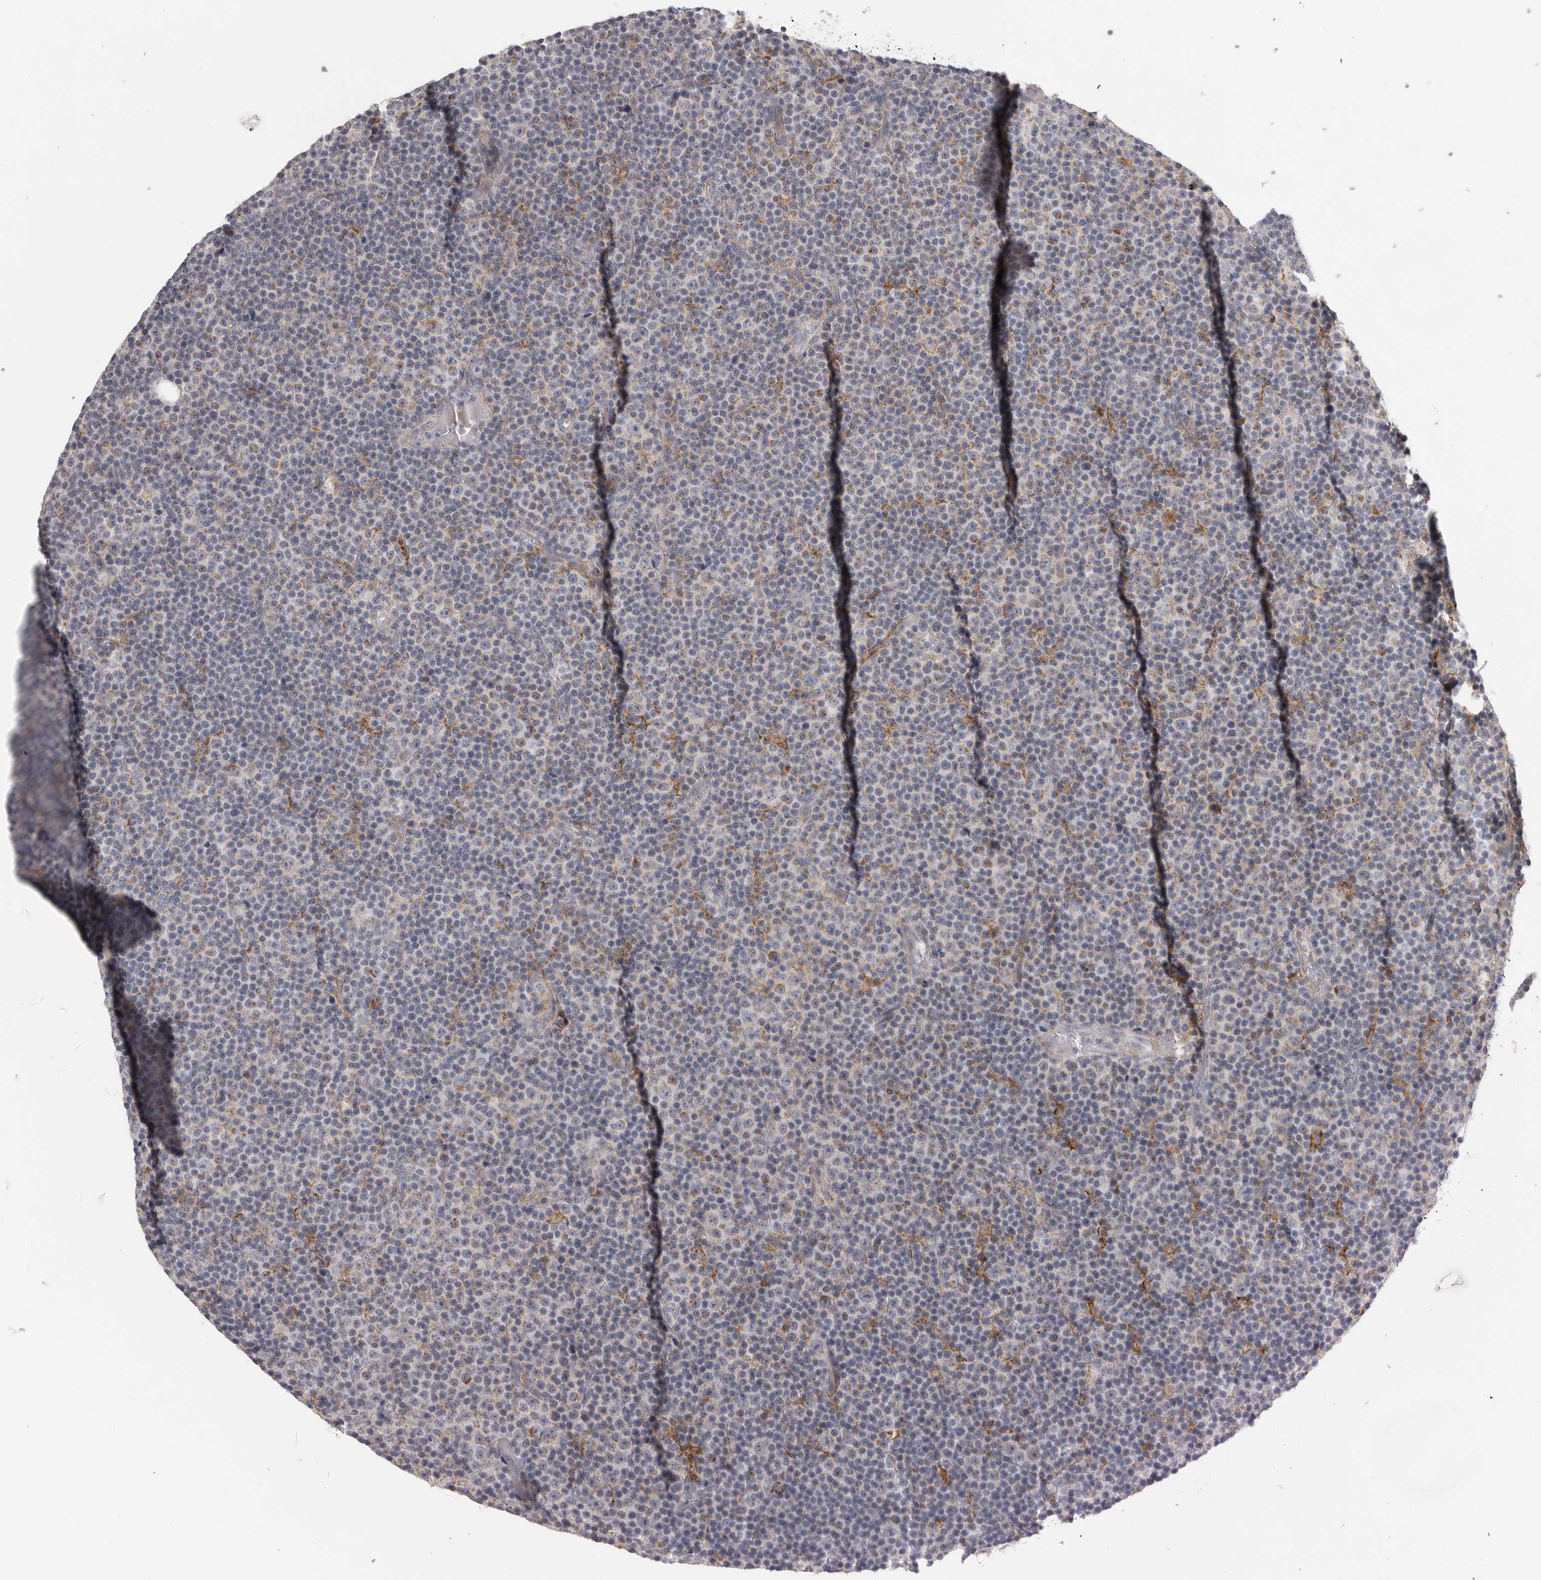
{"staining": {"intensity": "weak", "quantity": "<25%", "location": "cytoplasmic/membranous"}, "tissue": "lymphoma", "cell_type": "Tumor cells", "image_type": "cancer", "snomed": [{"axis": "morphology", "description": "Malignant lymphoma, non-Hodgkin's type, Low grade"}, {"axis": "topography", "description": "Lymph node"}], "caption": "High magnification brightfield microscopy of low-grade malignant lymphoma, non-Hodgkin's type stained with DAB (brown) and counterstained with hematoxylin (blue): tumor cells show no significant expression.", "gene": "SDC3", "patient": {"sex": "female", "age": 67}}